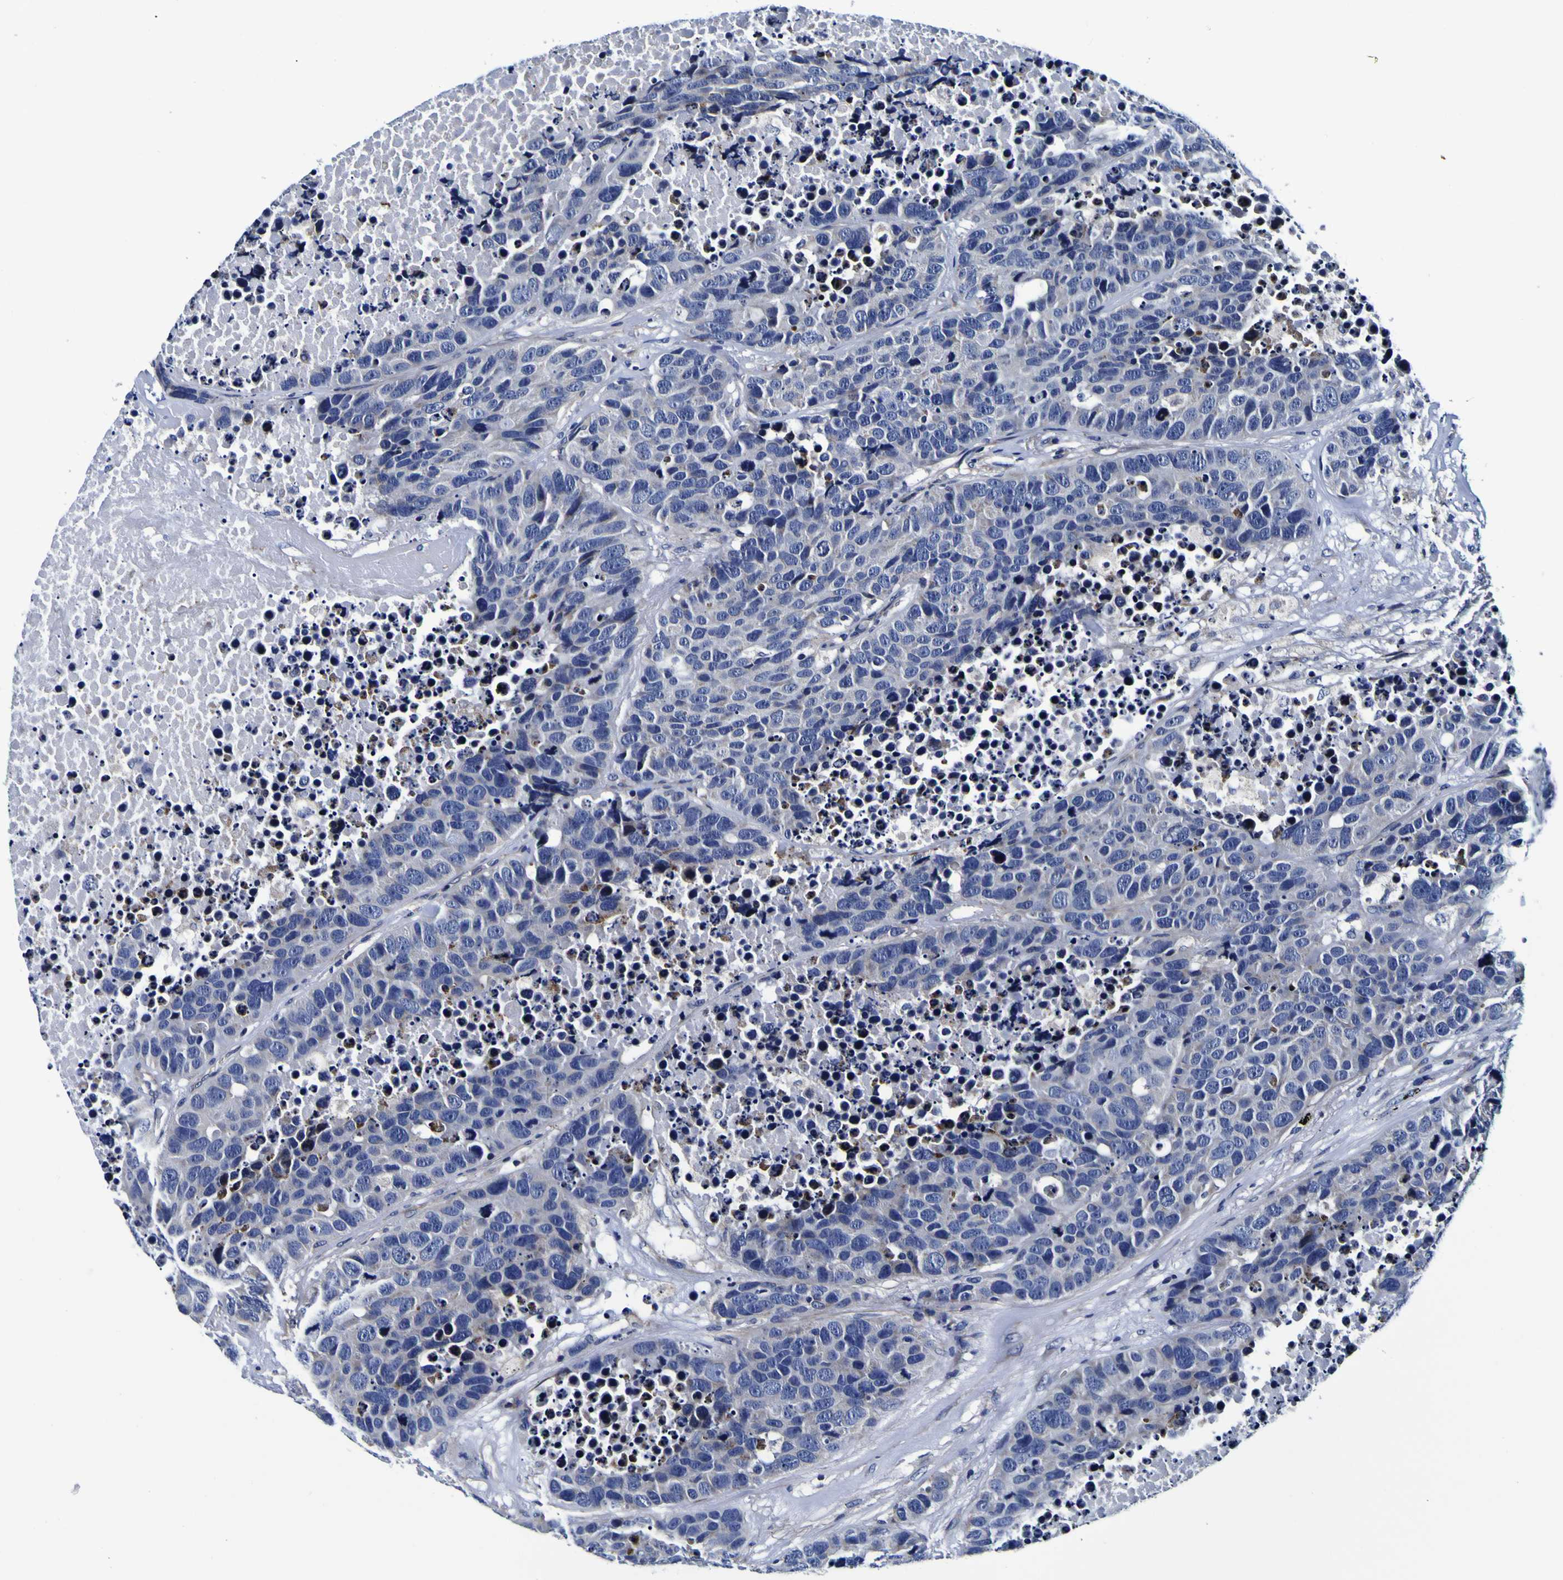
{"staining": {"intensity": "negative", "quantity": "none", "location": "none"}, "tissue": "carcinoid", "cell_type": "Tumor cells", "image_type": "cancer", "snomed": [{"axis": "morphology", "description": "Carcinoid, malignant, NOS"}, {"axis": "topography", "description": "Lung"}], "caption": "High magnification brightfield microscopy of carcinoid (malignant) stained with DAB (3,3'-diaminobenzidine) (brown) and counterstained with hematoxylin (blue): tumor cells show no significant staining. The staining was performed using DAB to visualize the protein expression in brown, while the nuclei were stained in blue with hematoxylin (Magnification: 20x).", "gene": "PDLIM4", "patient": {"sex": "male", "age": 60}}